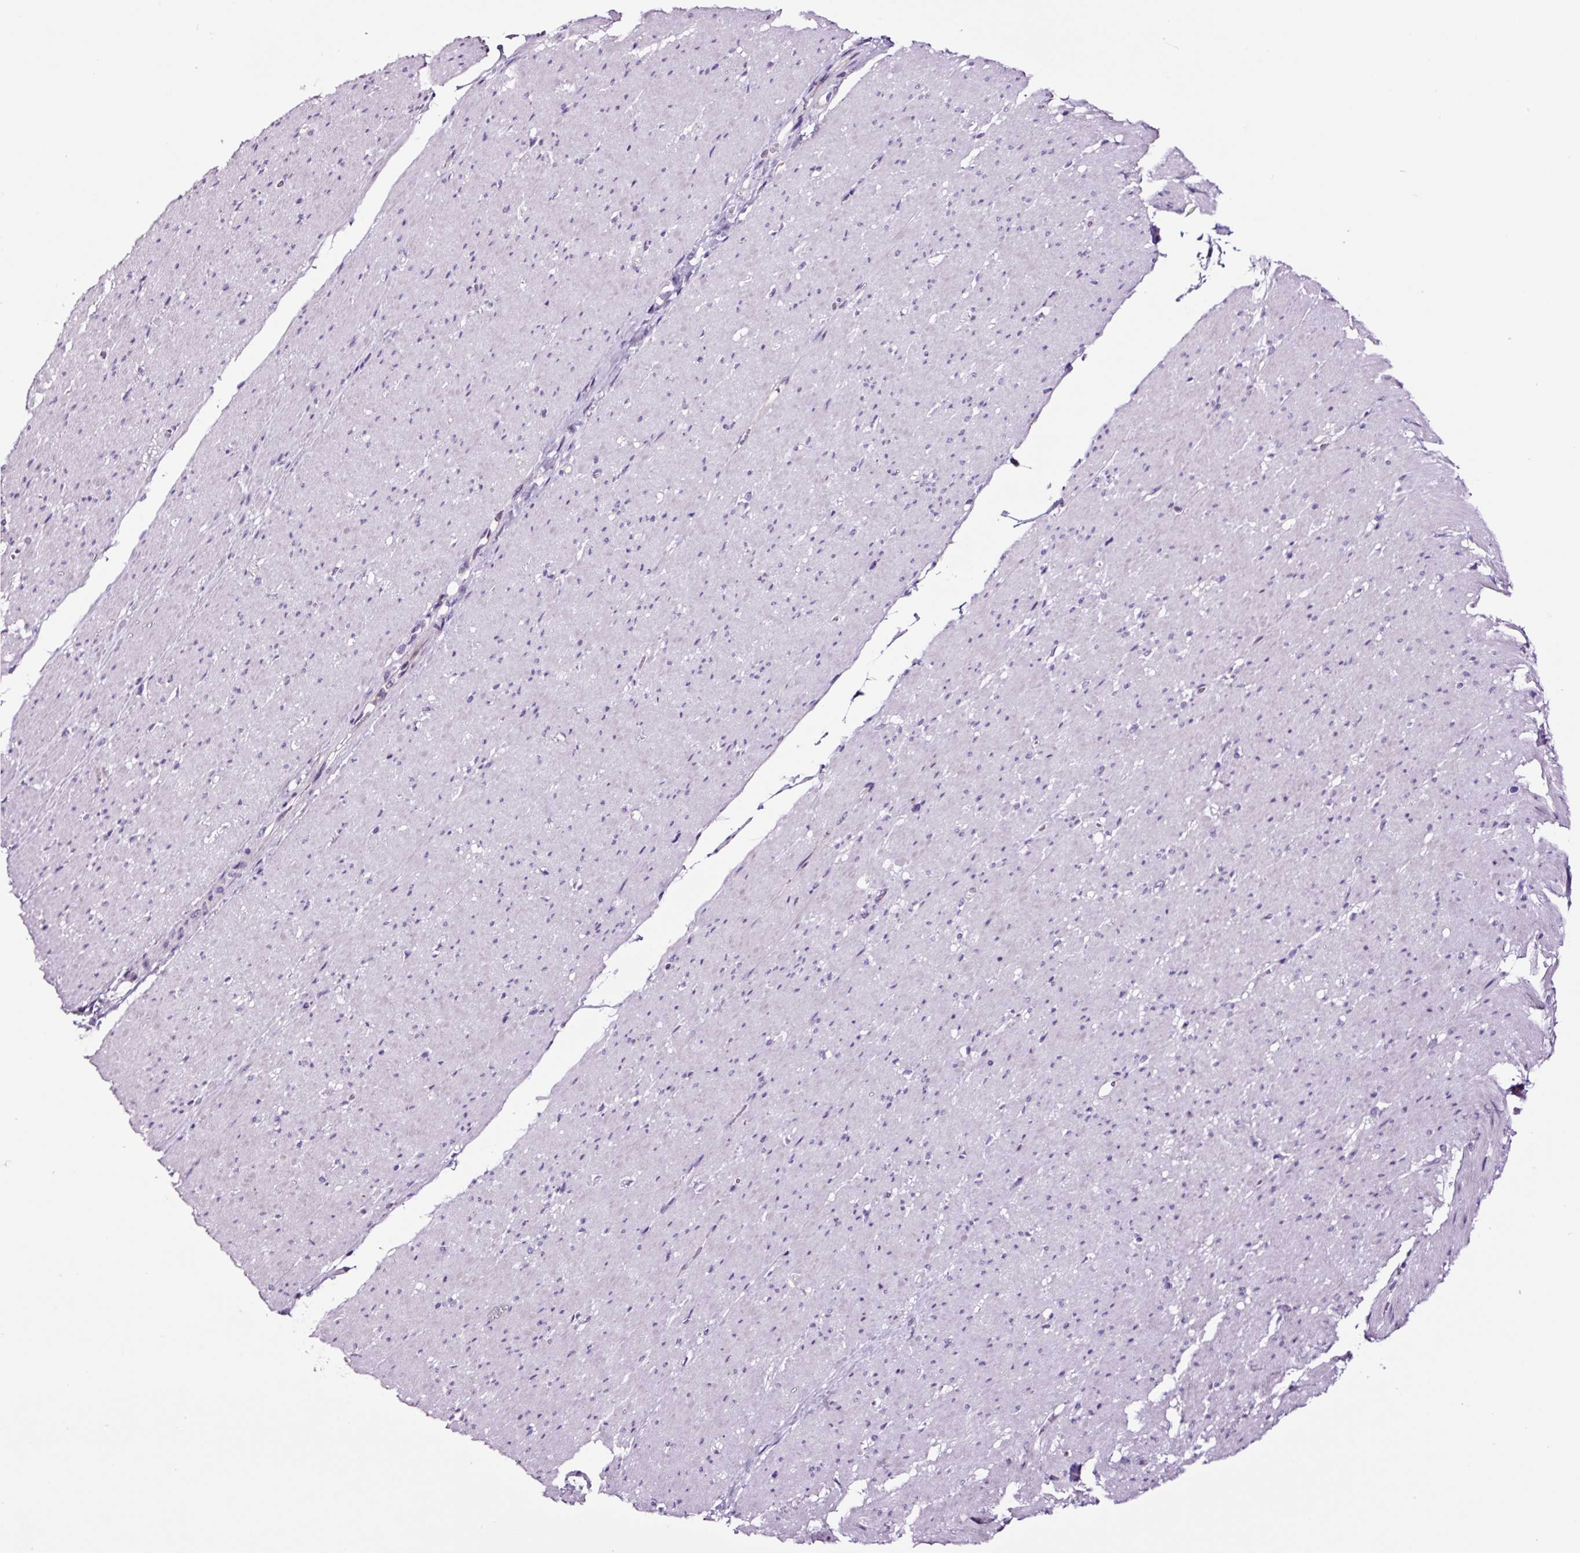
{"staining": {"intensity": "negative", "quantity": "none", "location": "none"}, "tissue": "smooth muscle", "cell_type": "Smooth muscle cells", "image_type": "normal", "snomed": [{"axis": "morphology", "description": "Normal tissue, NOS"}, {"axis": "topography", "description": "Smooth muscle"}, {"axis": "topography", "description": "Rectum"}], "caption": "Photomicrograph shows no protein positivity in smooth muscle cells of unremarkable smooth muscle.", "gene": "TAFA3", "patient": {"sex": "male", "age": 53}}